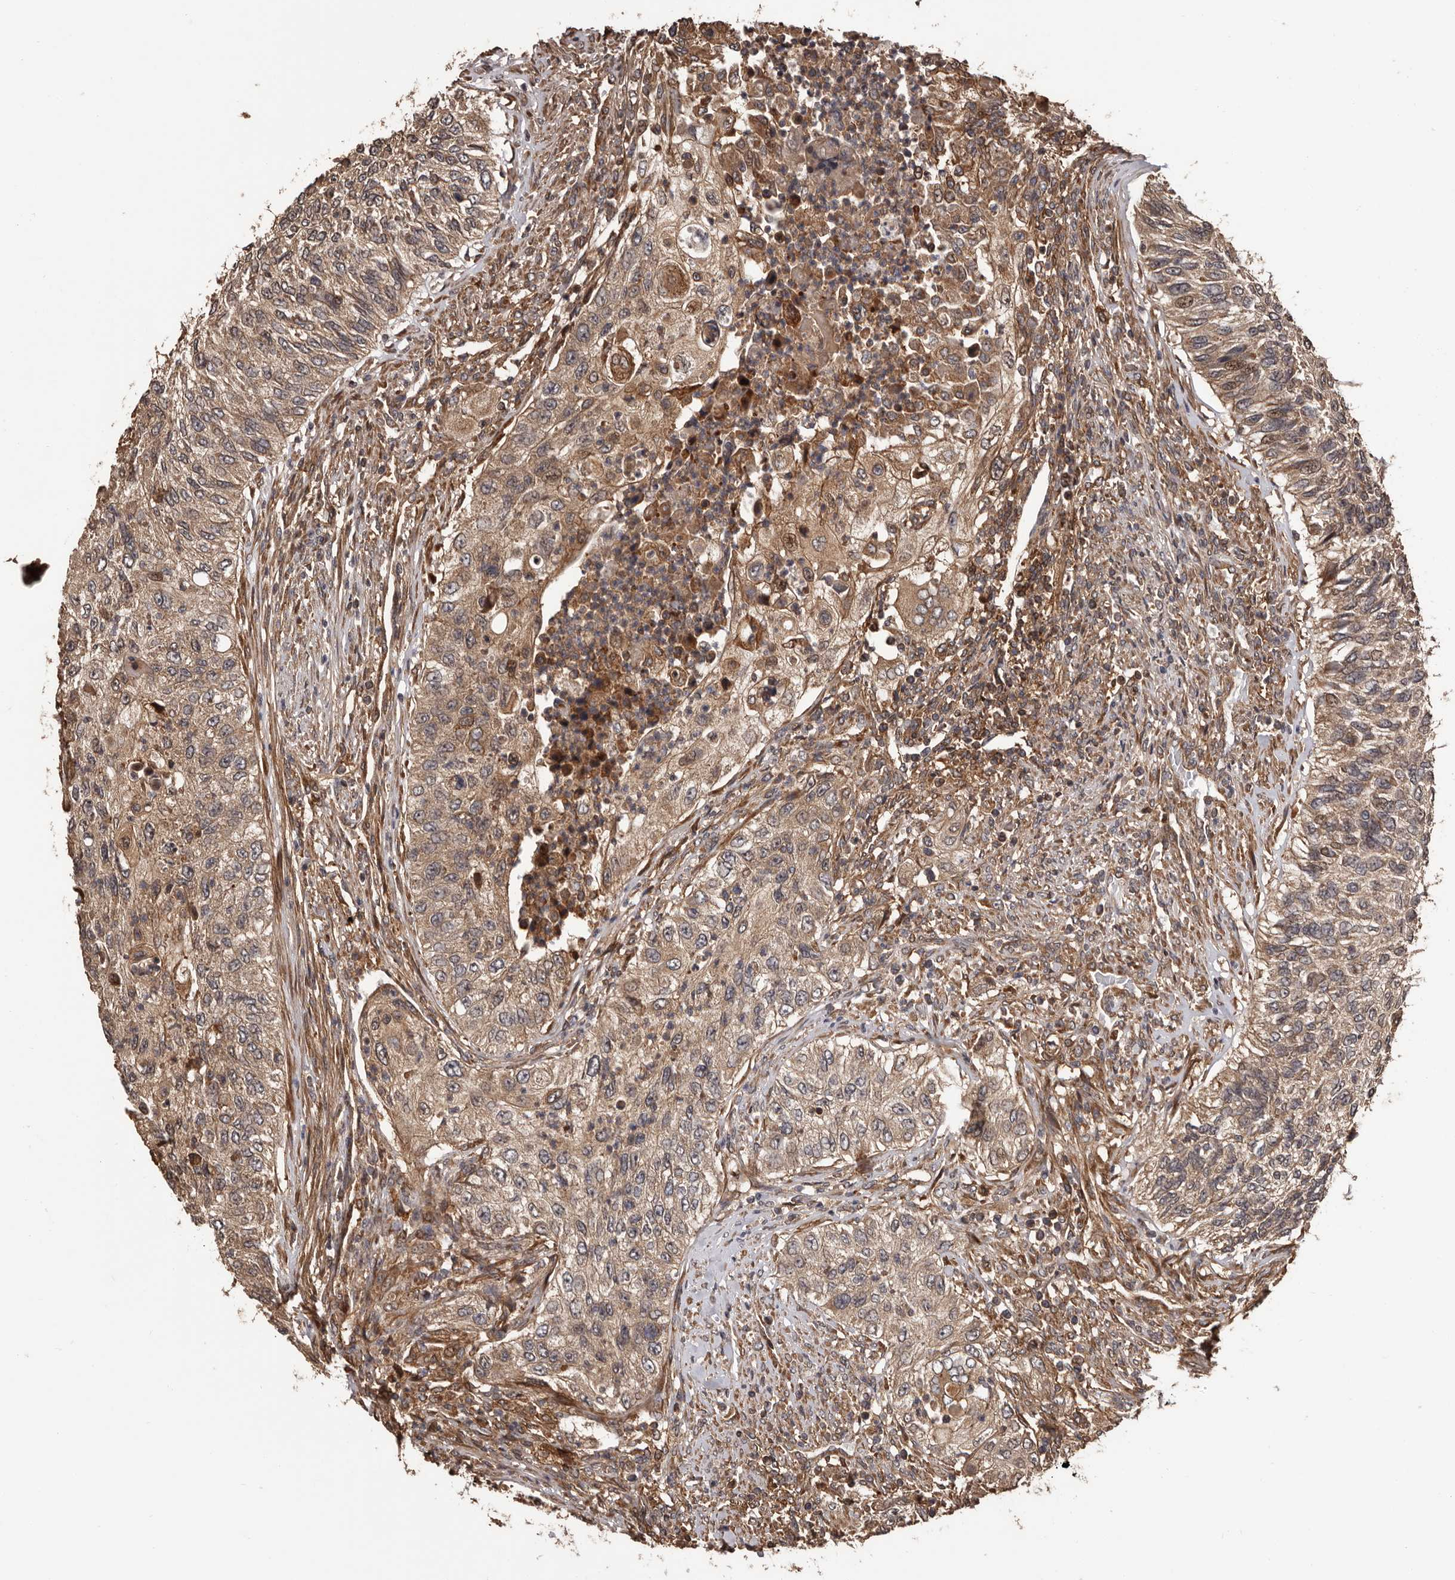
{"staining": {"intensity": "weak", "quantity": ">75%", "location": "cytoplasmic/membranous"}, "tissue": "urothelial cancer", "cell_type": "Tumor cells", "image_type": "cancer", "snomed": [{"axis": "morphology", "description": "Urothelial carcinoma, High grade"}, {"axis": "topography", "description": "Urinary bladder"}], "caption": "Human urothelial cancer stained for a protein (brown) shows weak cytoplasmic/membranous positive positivity in about >75% of tumor cells.", "gene": "ADAMTS2", "patient": {"sex": "female", "age": 60}}